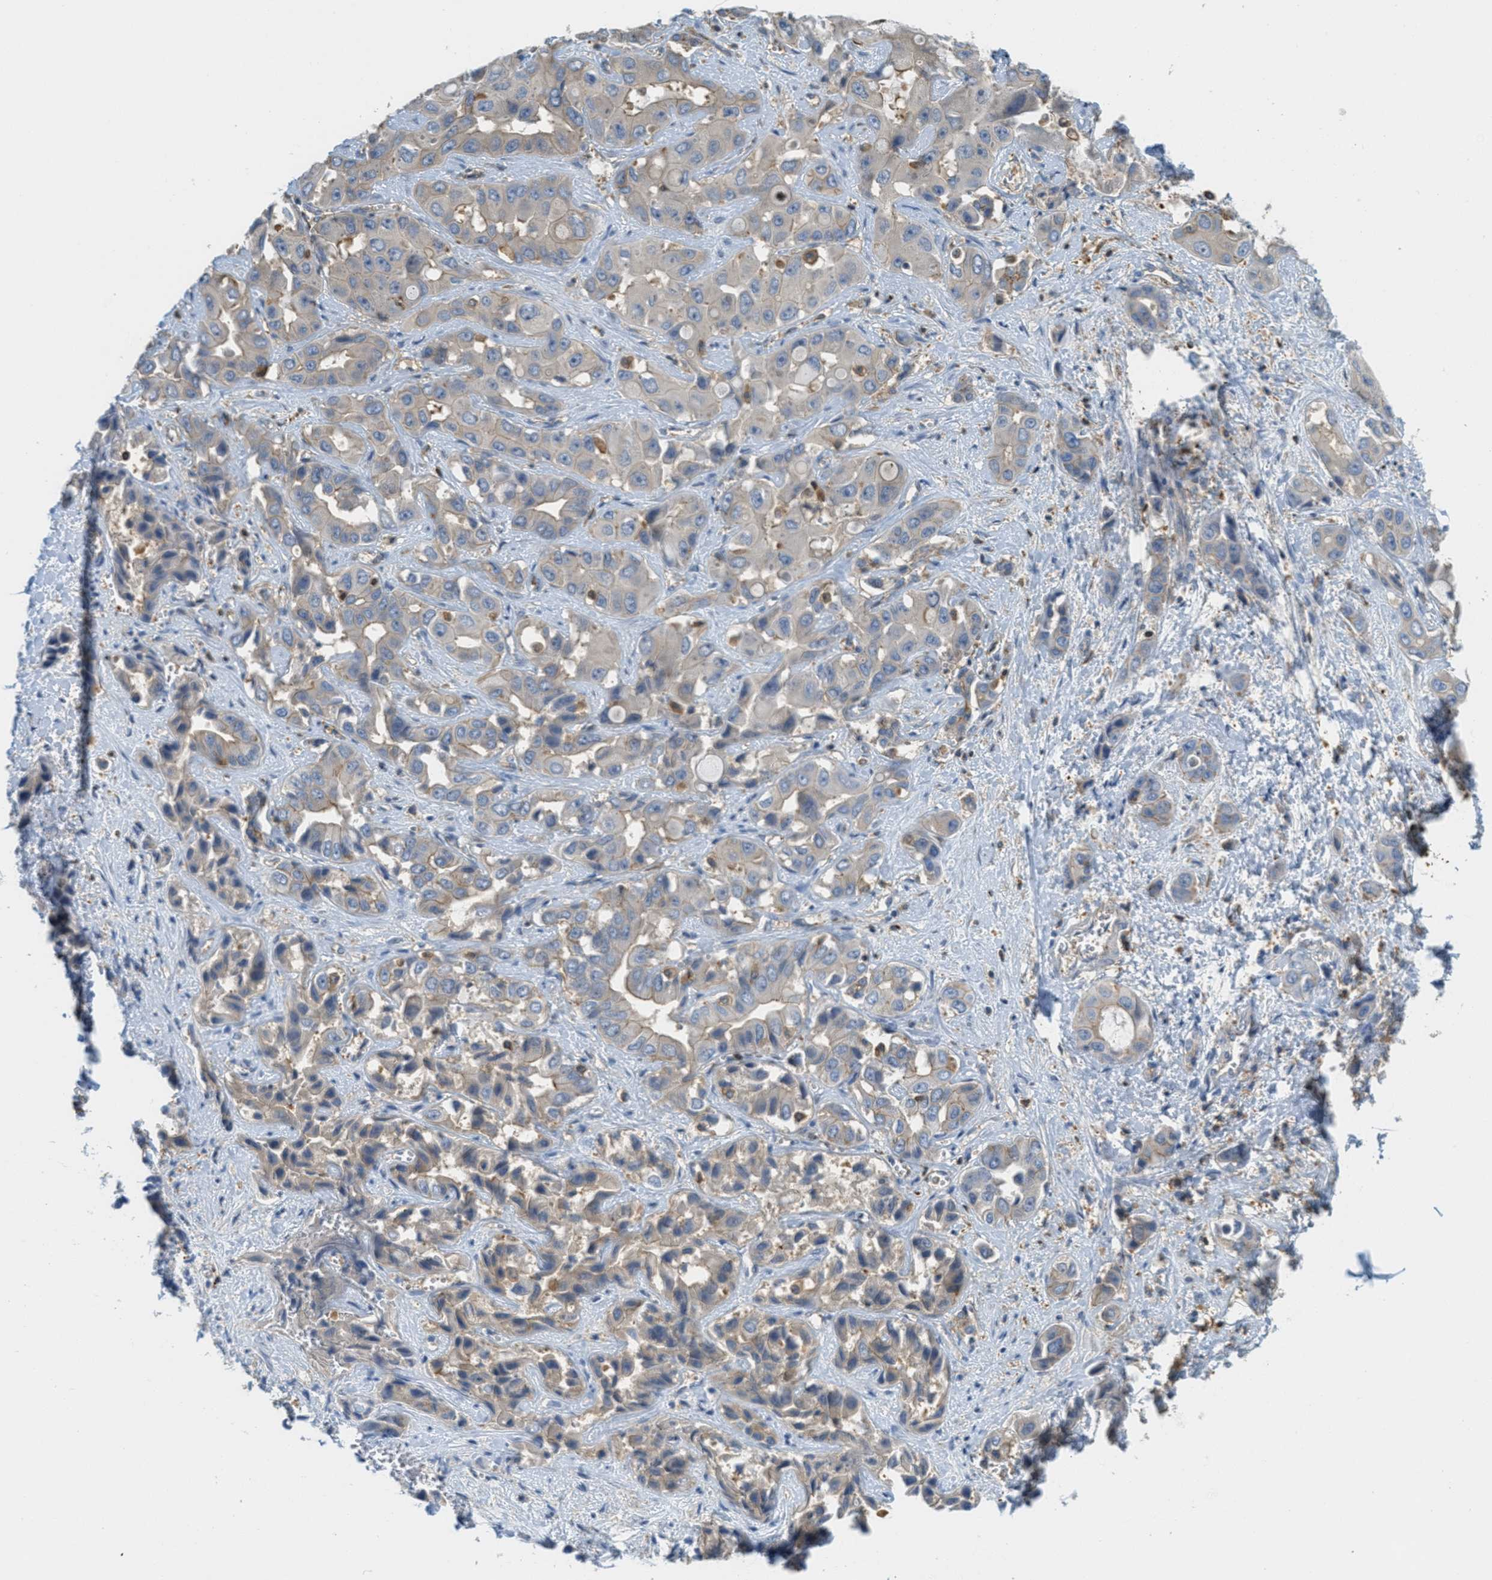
{"staining": {"intensity": "weak", "quantity": ">75%", "location": "cytoplasmic/membranous"}, "tissue": "liver cancer", "cell_type": "Tumor cells", "image_type": "cancer", "snomed": [{"axis": "morphology", "description": "Cholangiocarcinoma"}, {"axis": "topography", "description": "Liver"}], "caption": "IHC of human liver cancer (cholangiocarcinoma) shows low levels of weak cytoplasmic/membranous expression in approximately >75% of tumor cells. (Brightfield microscopy of DAB IHC at high magnification).", "gene": "GRIK2", "patient": {"sex": "female", "age": 52}}